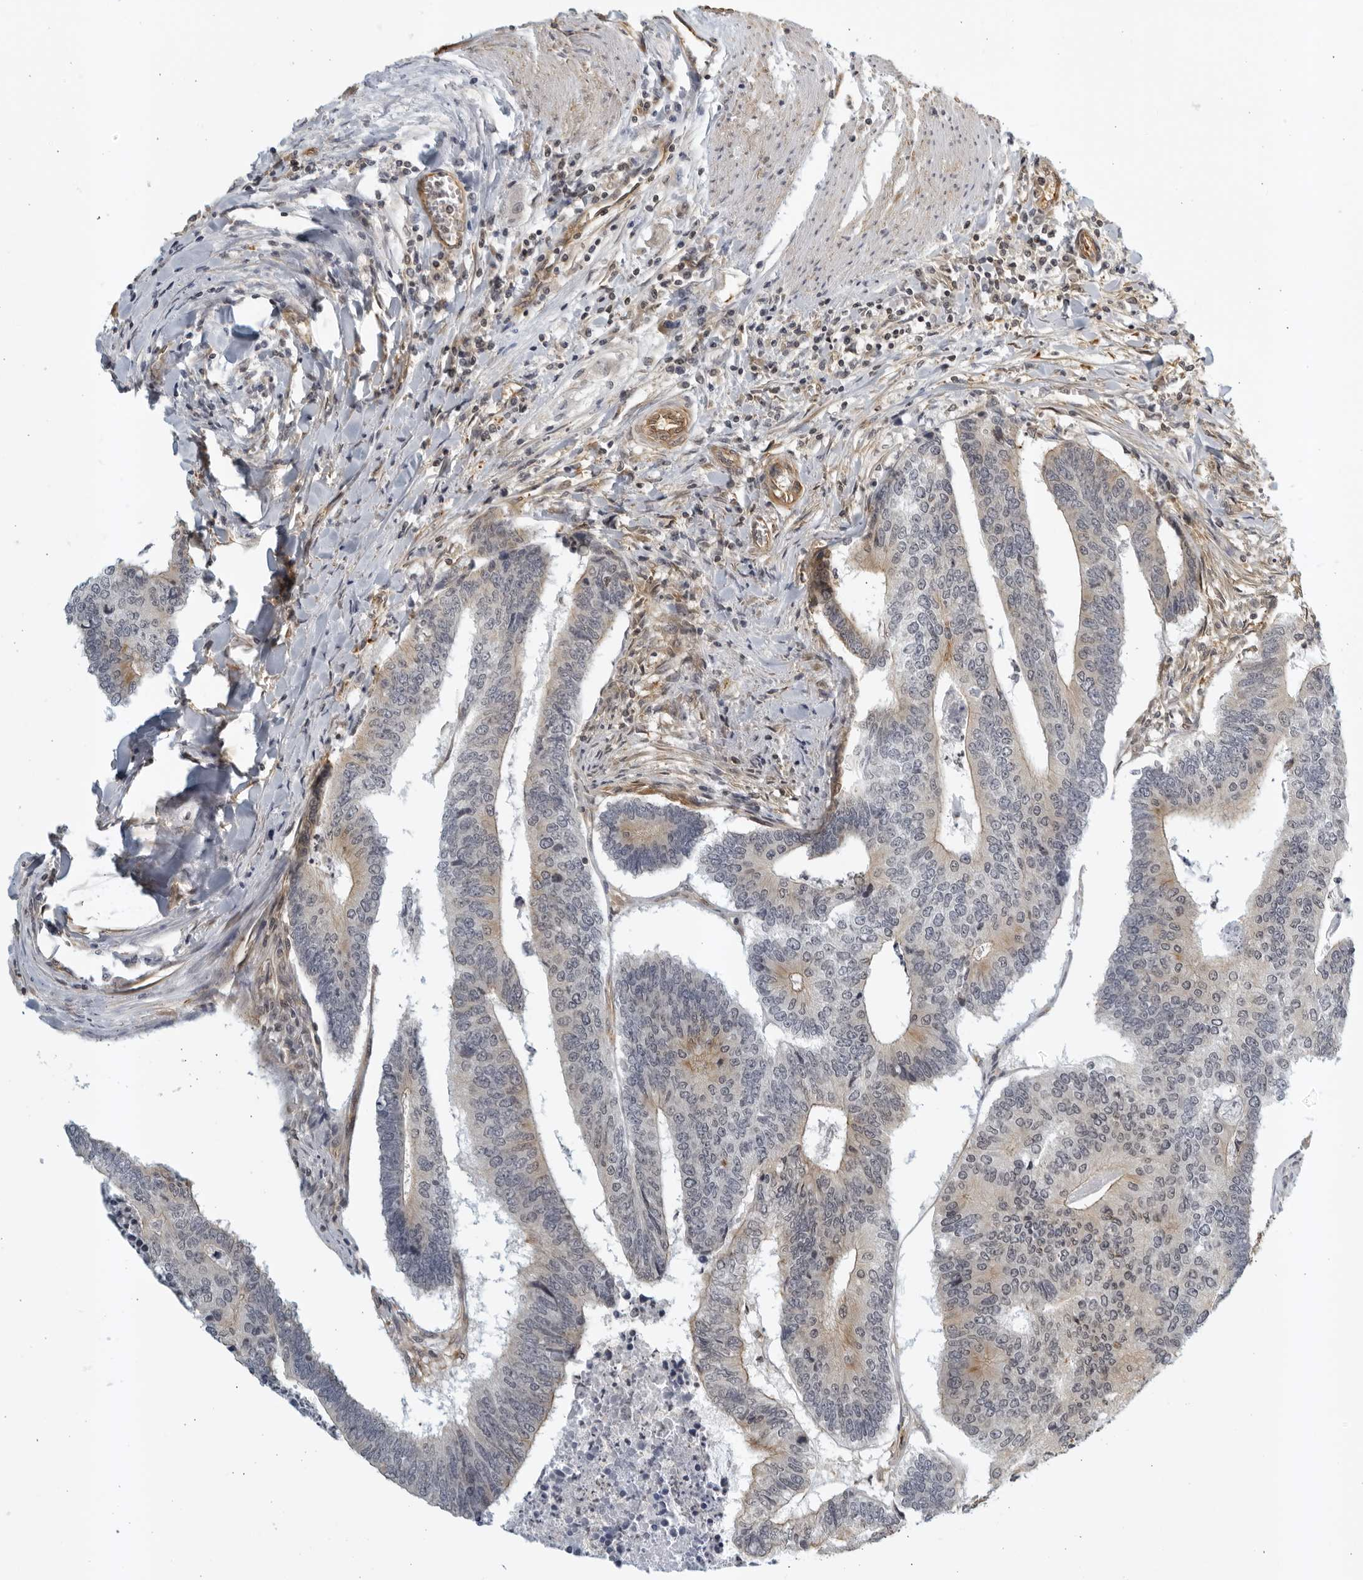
{"staining": {"intensity": "weak", "quantity": "25%-75%", "location": "cytoplasmic/membranous"}, "tissue": "colorectal cancer", "cell_type": "Tumor cells", "image_type": "cancer", "snomed": [{"axis": "morphology", "description": "Adenocarcinoma, NOS"}, {"axis": "topography", "description": "Colon"}], "caption": "Colorectal cancer tissue displays weak cytoplasmic/membranous staining in approximately 25%-75% of tumor cells", "gene": "SERTAD4", "patient": {"sex": "female", "age": 67}}